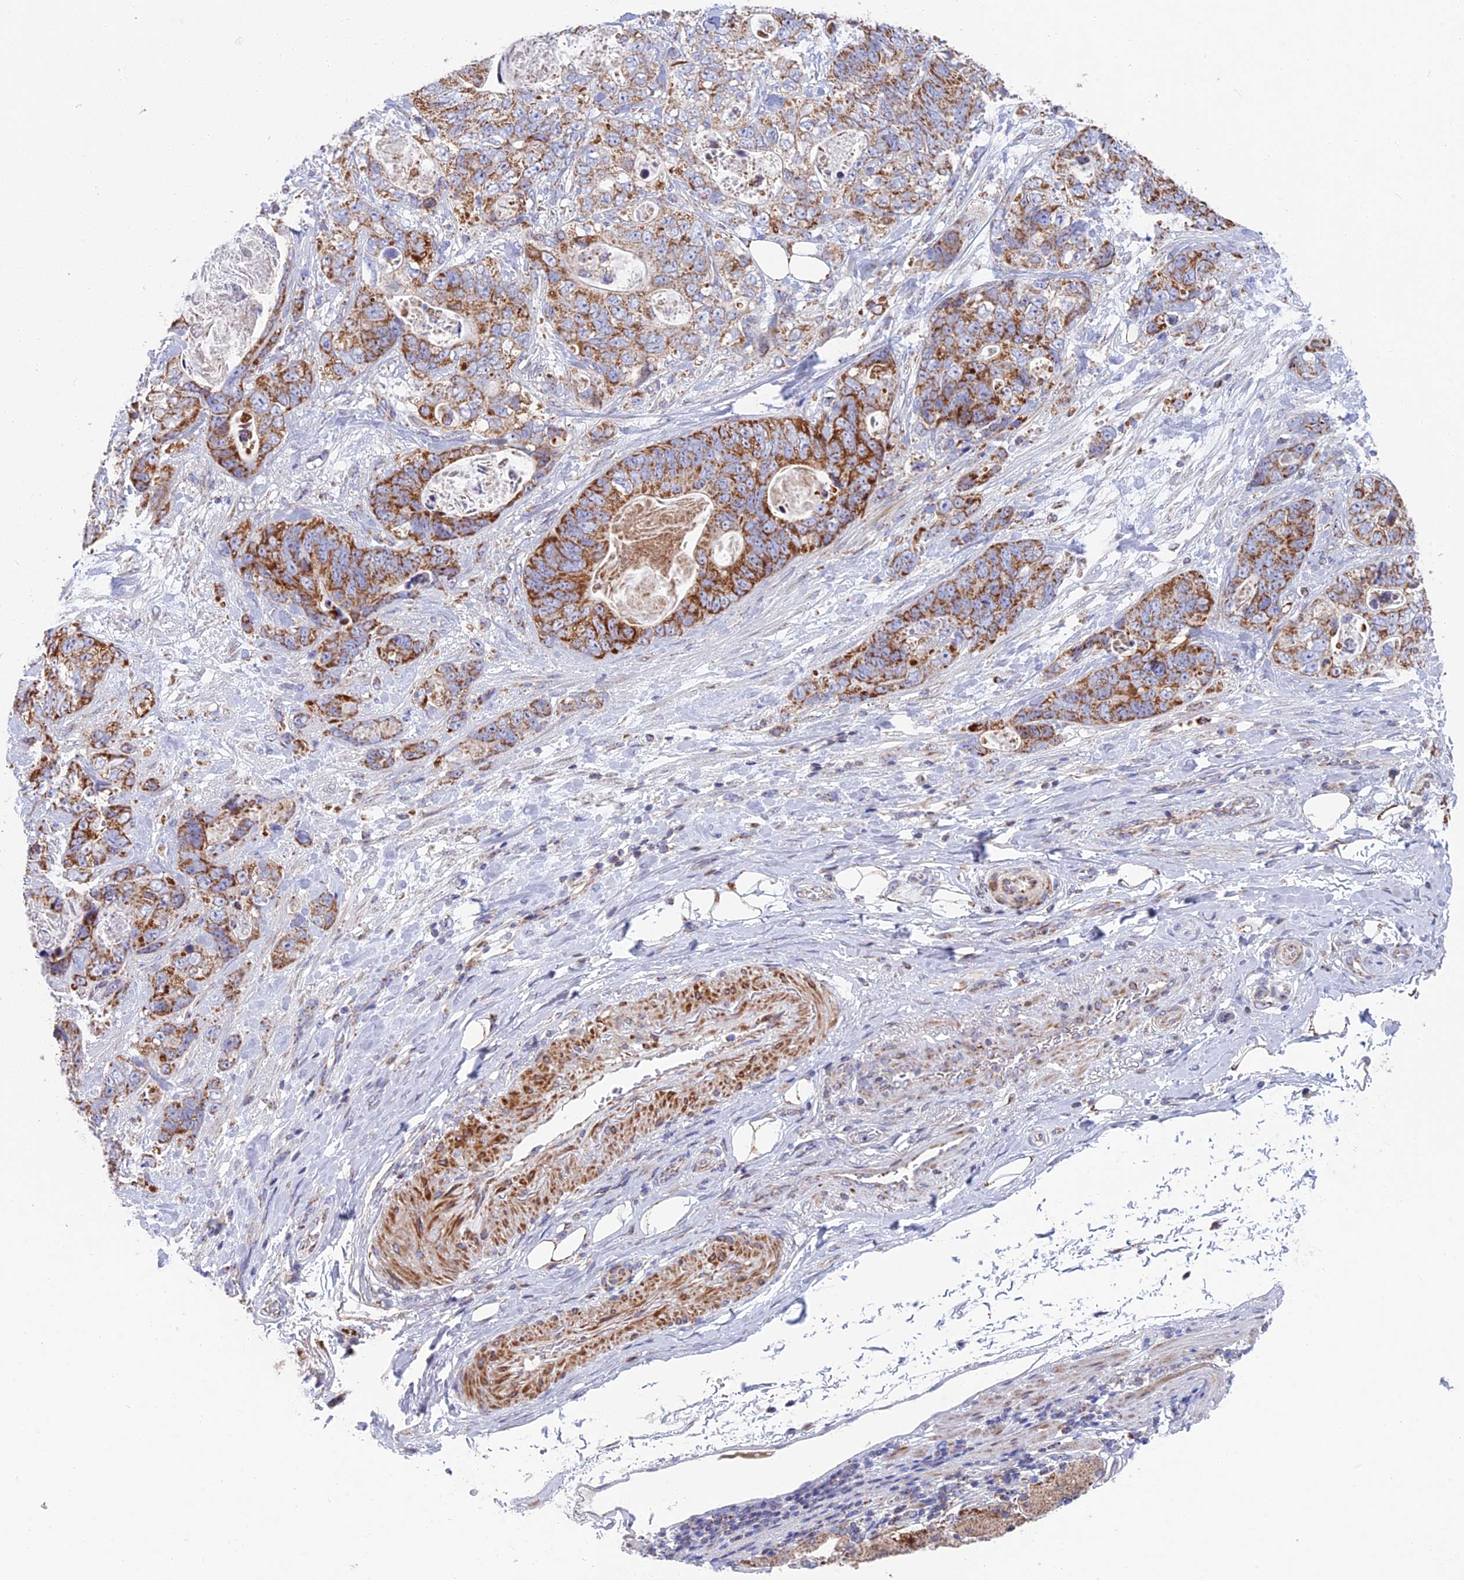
{"staining": {"intensity": "moderate", "quantity": ">75%", "location": "cytoplasmic/membranous"}, "tissue": "stomach cancer", "cell_type": "Tumor cells", "image_type": "cancer", "snomed": [{"axis": "morphology", "description": "Normal tissue, NOS"}, {"axis": "morphology", "description": "Adenocarcinoma, NOS"}, {"axis": "topography", "description": "Stomach"}], "caption": "Adenocarcinoma (stomach) stained with a brown dye demonstrates moderate cytoplasmic/membranous positive expression in approximately >75% of tumor cells.", "gene": "CS", "patient": {"sex": "female", "age": 89}}